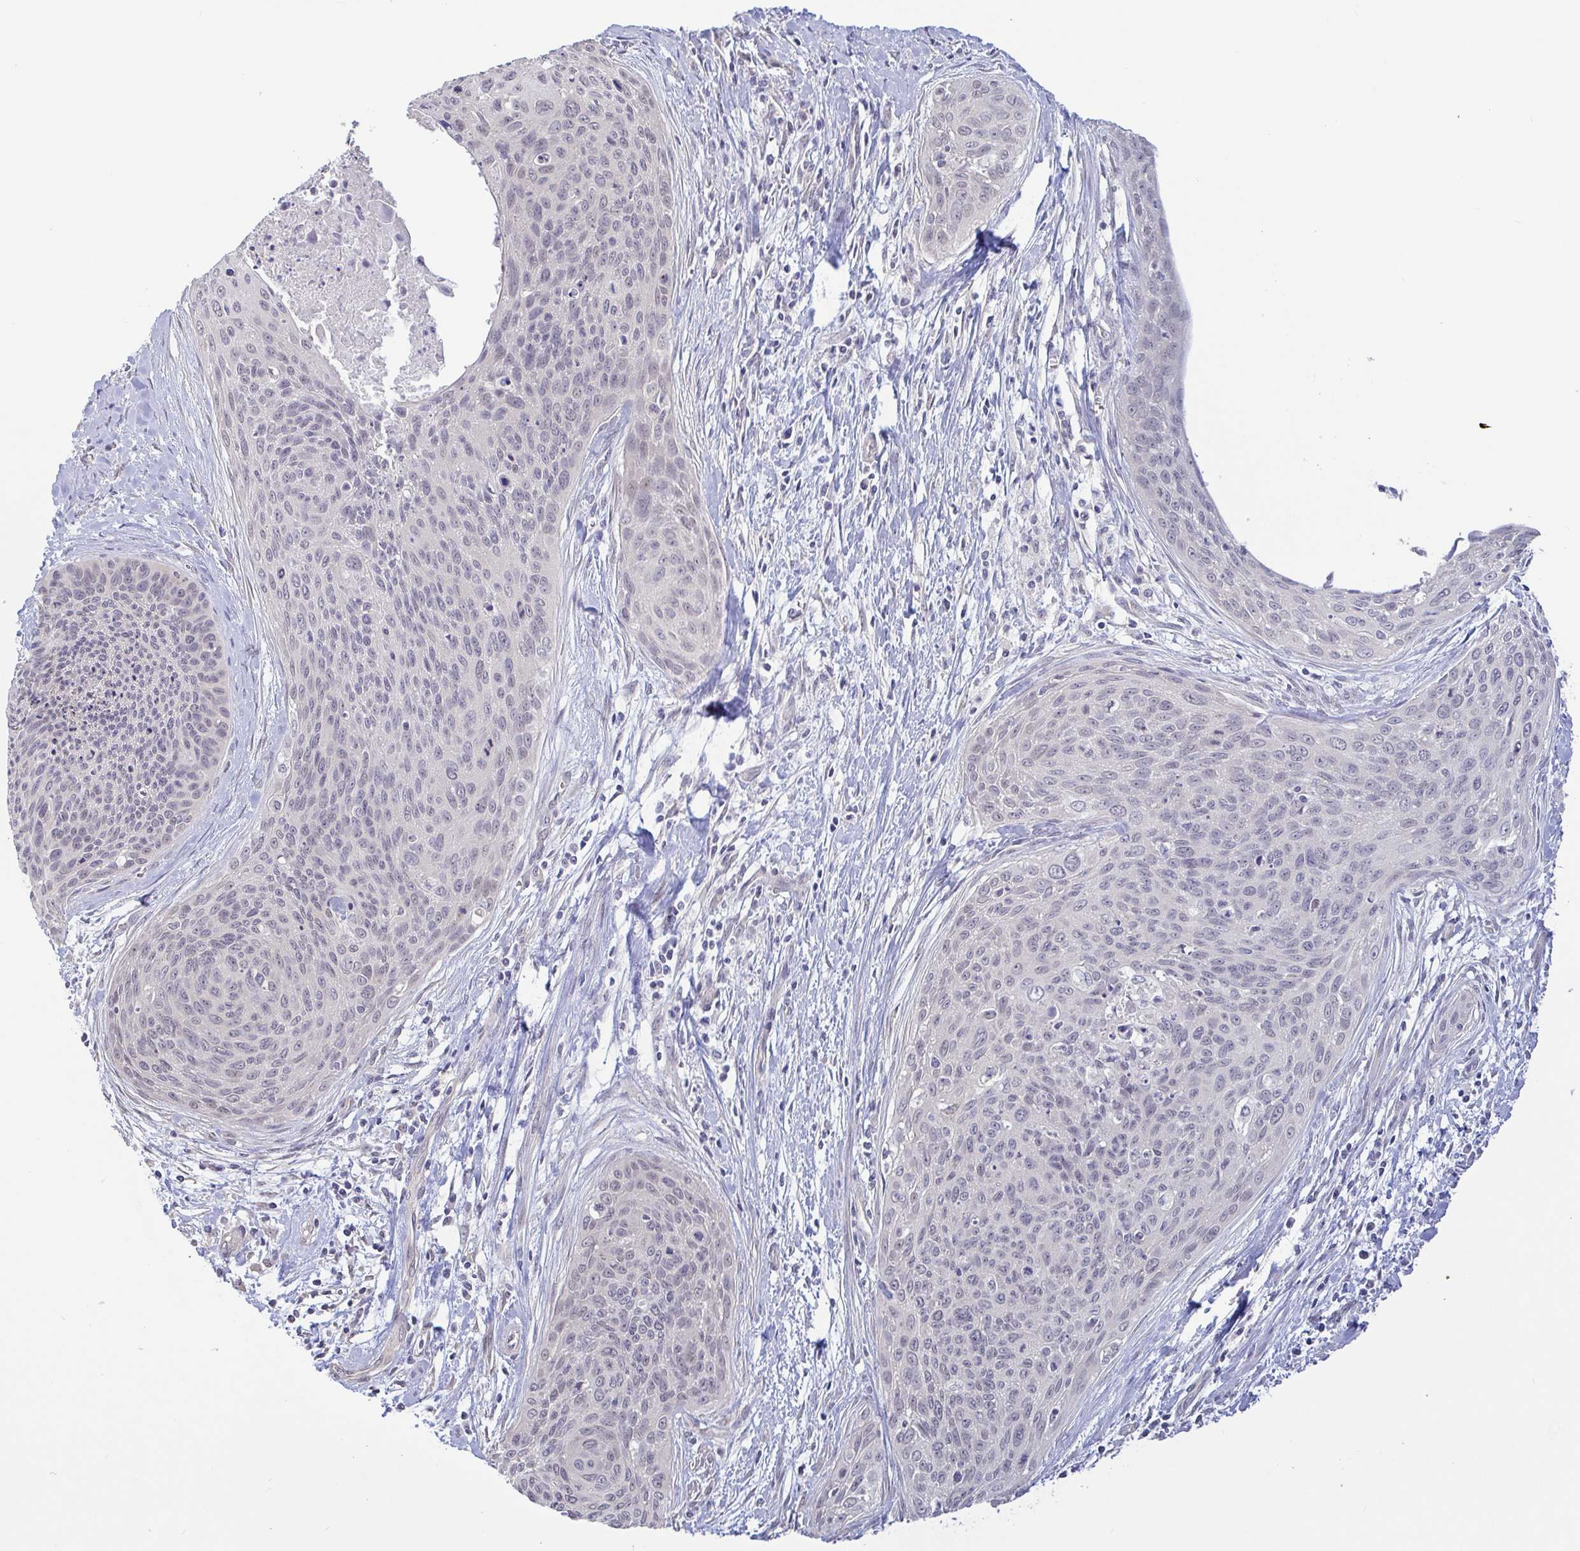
{"staining": {"intensity": "negative", "quantity": "none", "location": "none"}, "tissue": "cervical cancer", "cell_type": "Tumor cells", "image_type": "cancer", "snomed": [{"axis": "morphology", "description": "Squamous cell carcinoma, NOS"}, {"axis": "topography", "description": "Cervix"}], "caption": "Immunohistochemistry image of neoplastic tissue: human cervical cancer stained with DAB demonstrates no significant protein expression in tumor cells.", "gene": "HYPK", "patient": {"sex": "female", "age": 55}}